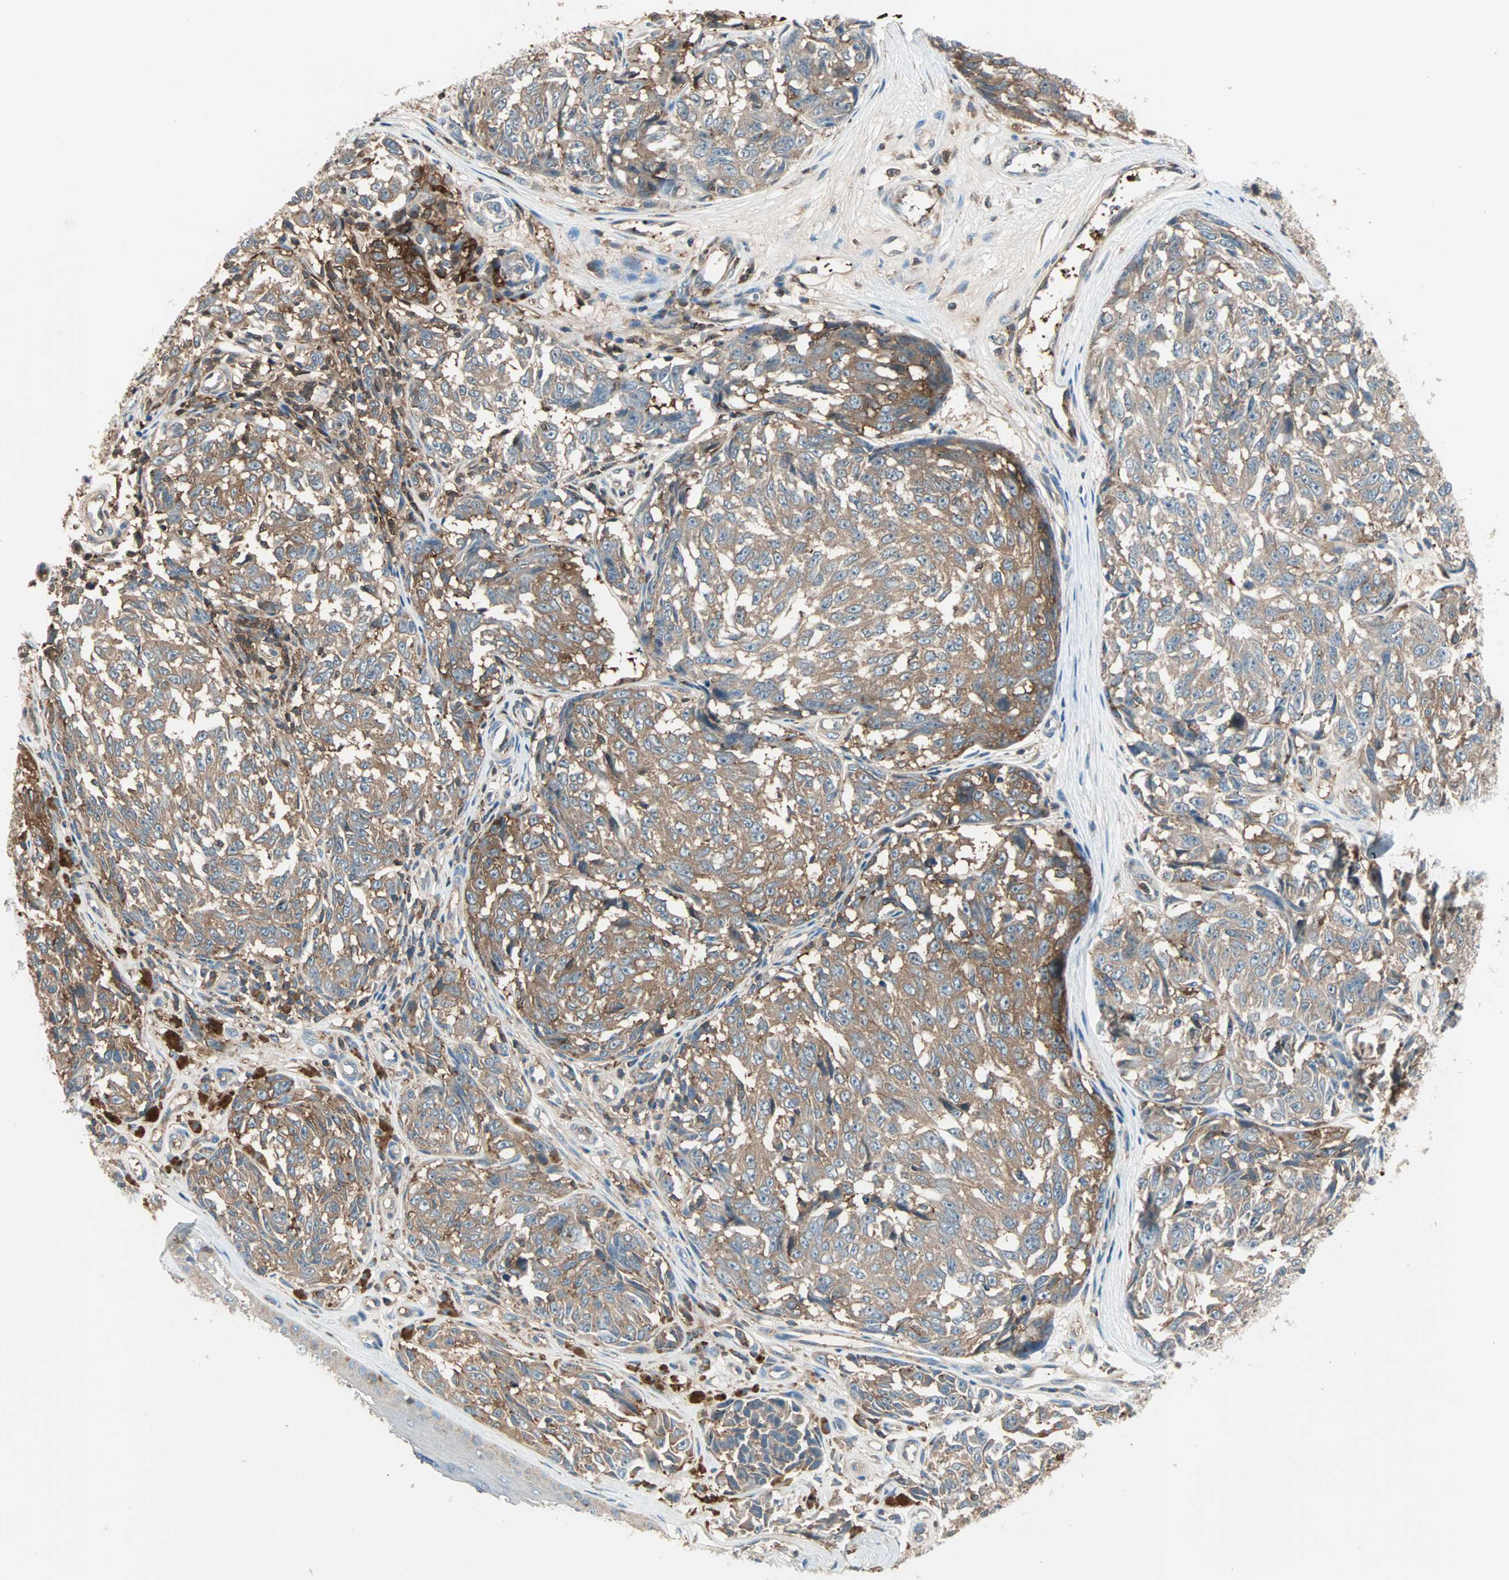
{"staining": {"intensity": "moderate", "quantity": ">75%", "location": "cytoplasmic/membranous"}, "tissue": "melanoma", "cell_type": "Tumor cells", "image_type": "cancer", "snomed": [{"axis": "morphology", "description": "Malignant melanoma, NOS"}, {"axis": "topography", "description": "Skin"}], "caption": "An immunohistochemistry histopathology image of tumor tissue is shown. Protein staining in brown highlights moderate cytoplasmic/membranous positivity in melanoma within tumor cells.", "gene": "TEC", "patient": {"sex": "female", "age": 64}}